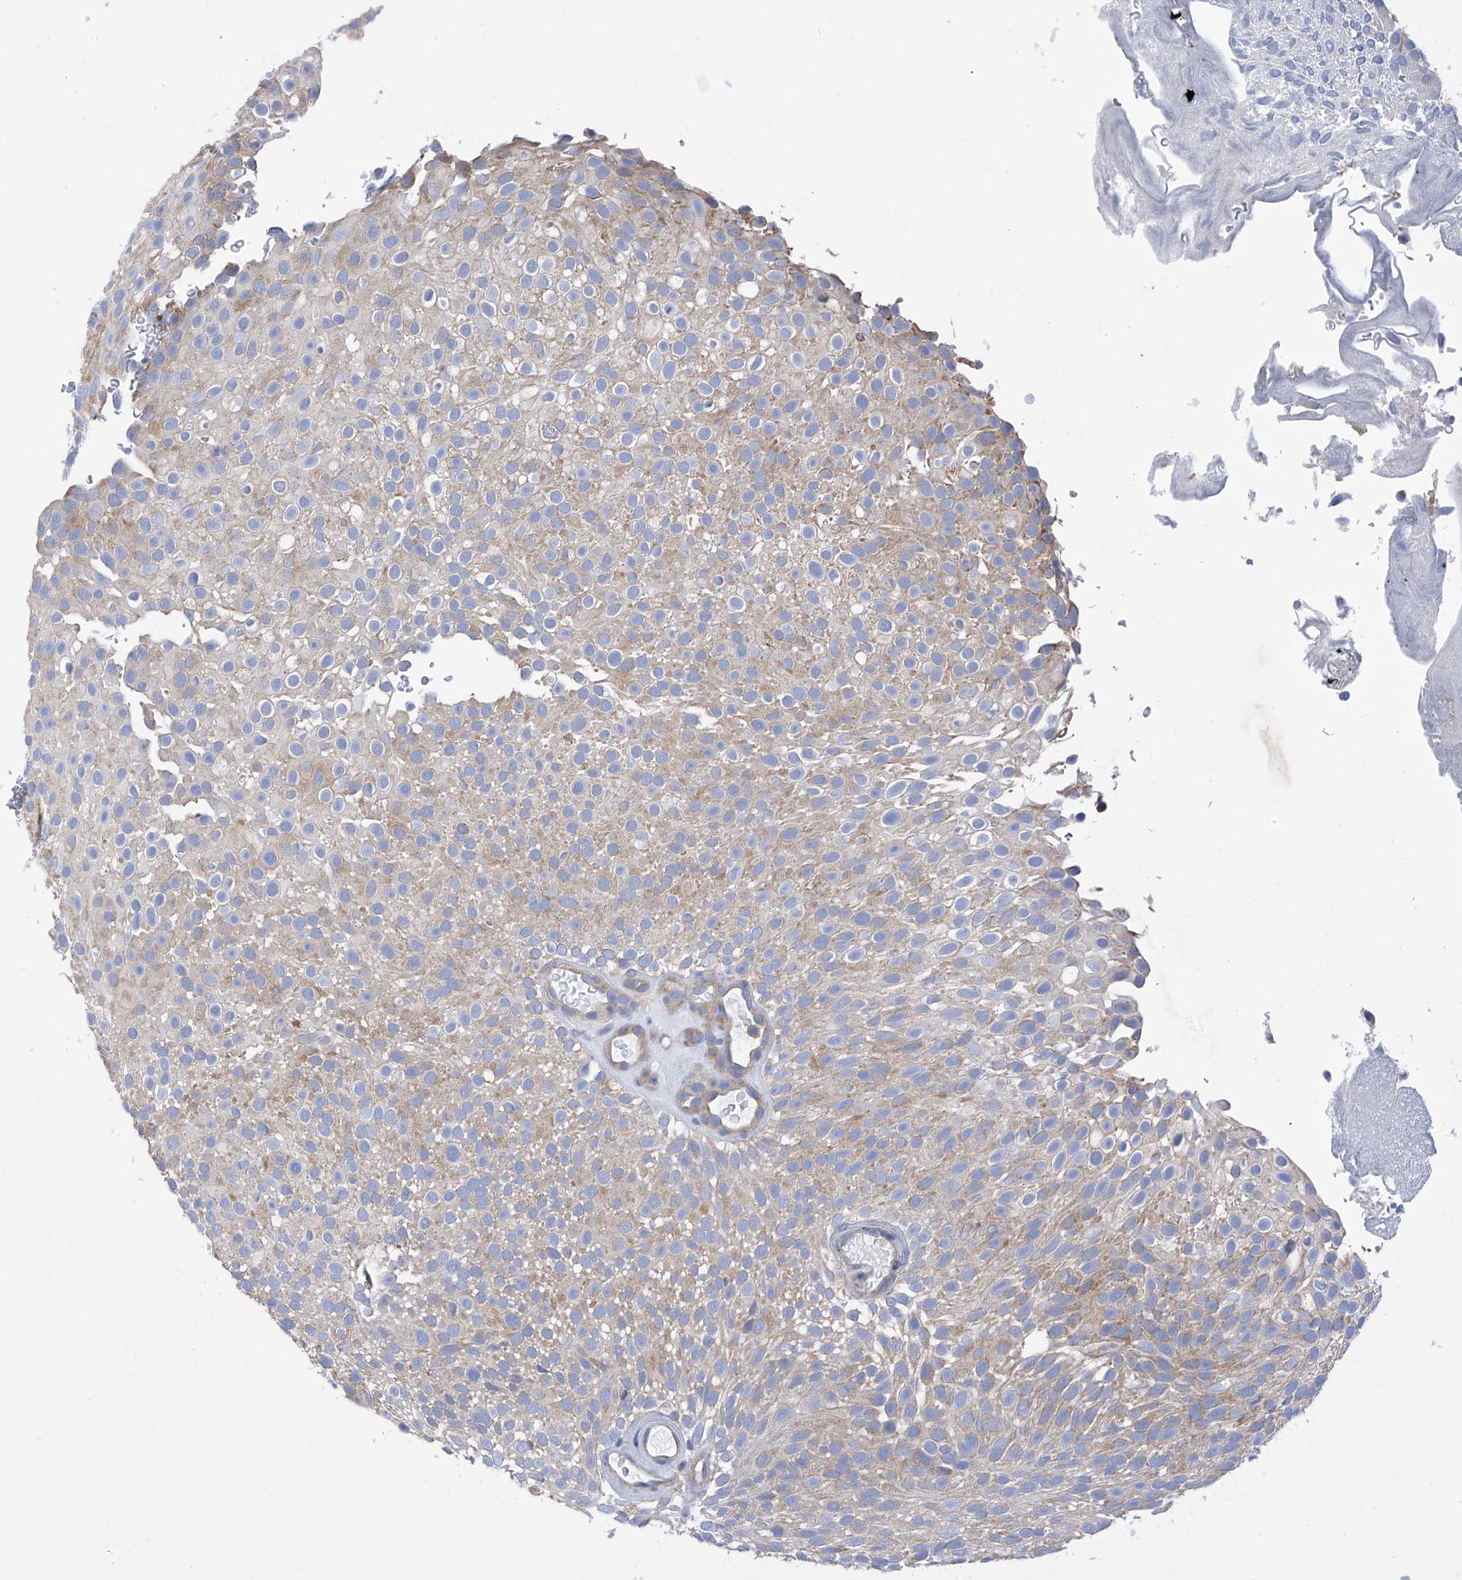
{"staining": {"intensity": "weak", "quantity": ">75%", "location": "cytoplasmic/membranous"}, "tissue": "urothelial cancer", "cell_type": "Tumor cells", "image_type": "cancer", "snomed": [{"axis": "morphology", "description": "Urothelial carcinoma, Low grade"}, {"axis": "topography", "description": "Urinary bladder"}], "caption": "High-power microscopy captured an IHC photomicrograph of low-grade urothelial carcinoma, revealing weak cytoplasmic/membranous positivity in about >75% of tumor cells. Using DAB (3,3'-diaminobenzidine) (brown) and hematoxylin (blue) stains, captured at high magnification using brightfield microscopy.", "gene": "P2RX7", "patient": {"sex": "male", "age": 78}}